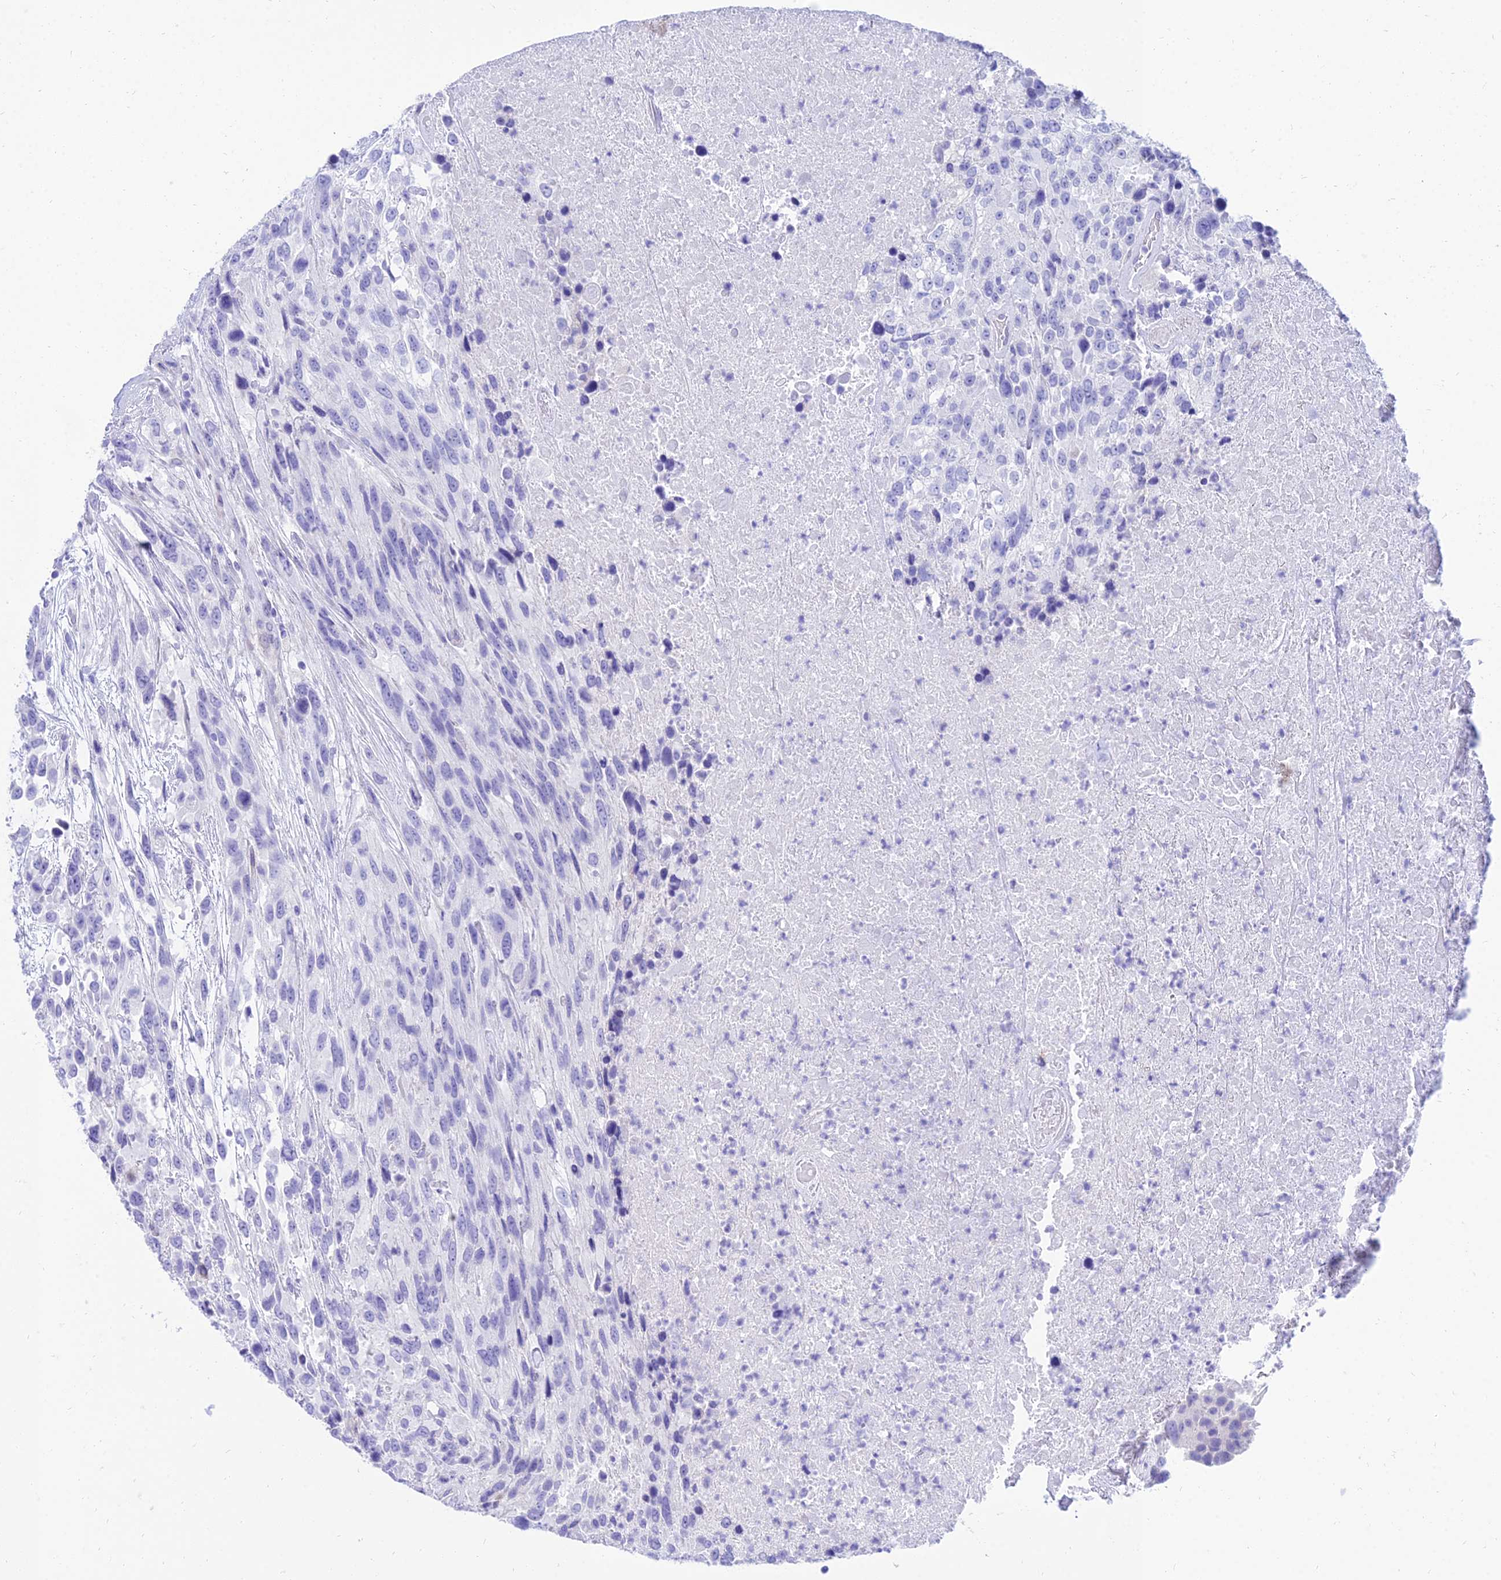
{"staining": {"intensity": "negative", "quantity": "none", "location": "none"}, "tissue": "urothelial cancer", "cell_type": "Tumor cells", "image_type": "cancer", "snomed": [{"axis": "morphology", "description": "Urothelial carcinoma, High grade"}, {"axis": "topography", "description": "Urinary bladder"}], "caption": "Histopathology image shows no protein staining in tumor cells of urothelial carcinoma (high-grade) tissue.", "gene": "TAC3", "patient": {"sex": "female", "age": 70}}